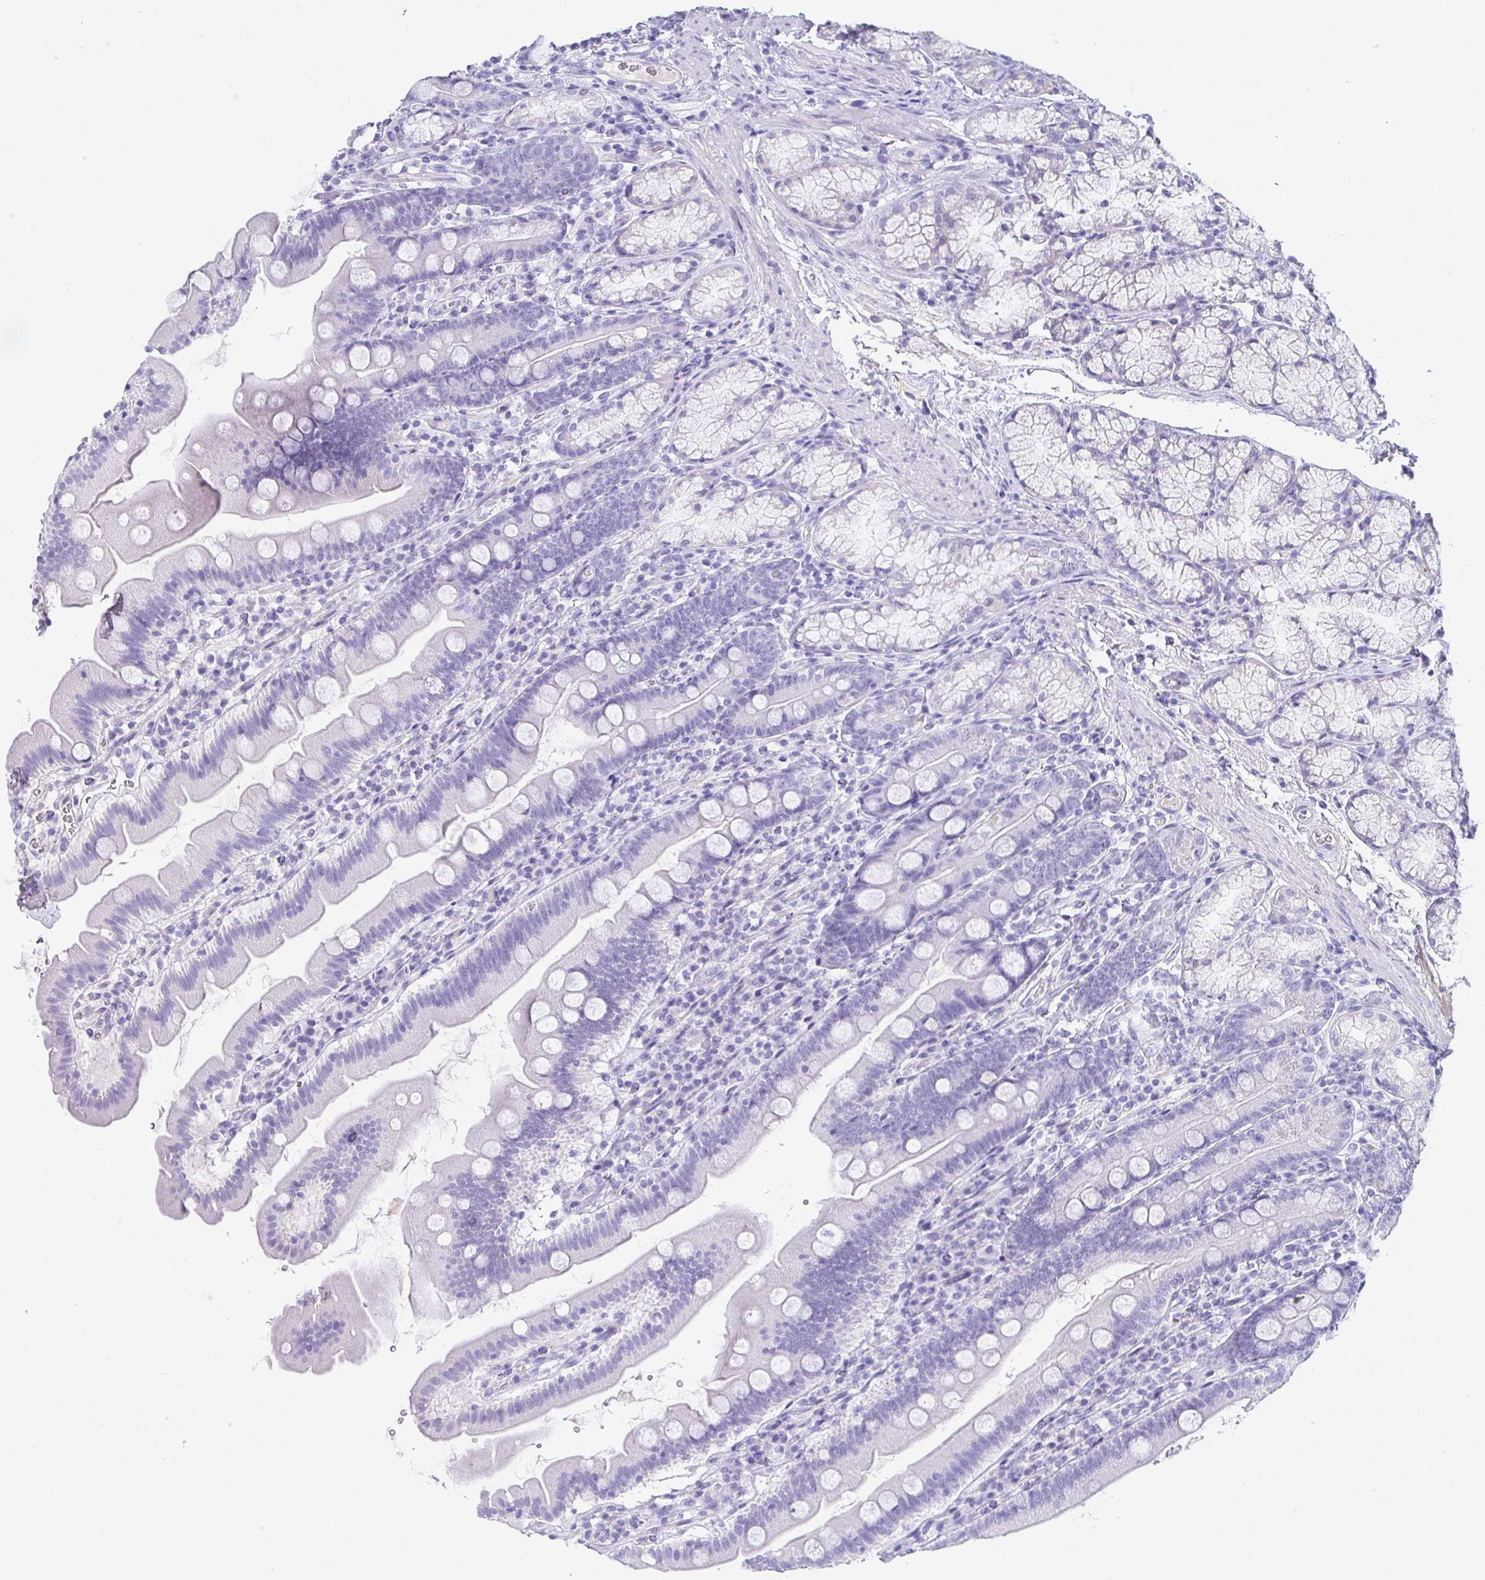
{"staining": {"intensity": "negative", "quantity": "none", "location": "none"}, "tissue": "duodenum", "cell_type": "Glandular cells", "image_type": "normal", "snomed": [{"axis": "morphology", "description": "Normal tissue, NOS"}, {"axis": "topography", "description": "Duodenum"}], "caption": "High magnification brightfield microscopy of benign duodenum stained with DAB (brown) and counterstained with hematoxylin (blue): glandular cells show no significant positivity. (Brightfield microscopy of DAB (3,3'-diaminobenzidine) immunohistochemistry (IHC) at high magnification).", "gene": "TMEM241", "patient": {"sex": "female", "age": 67}}